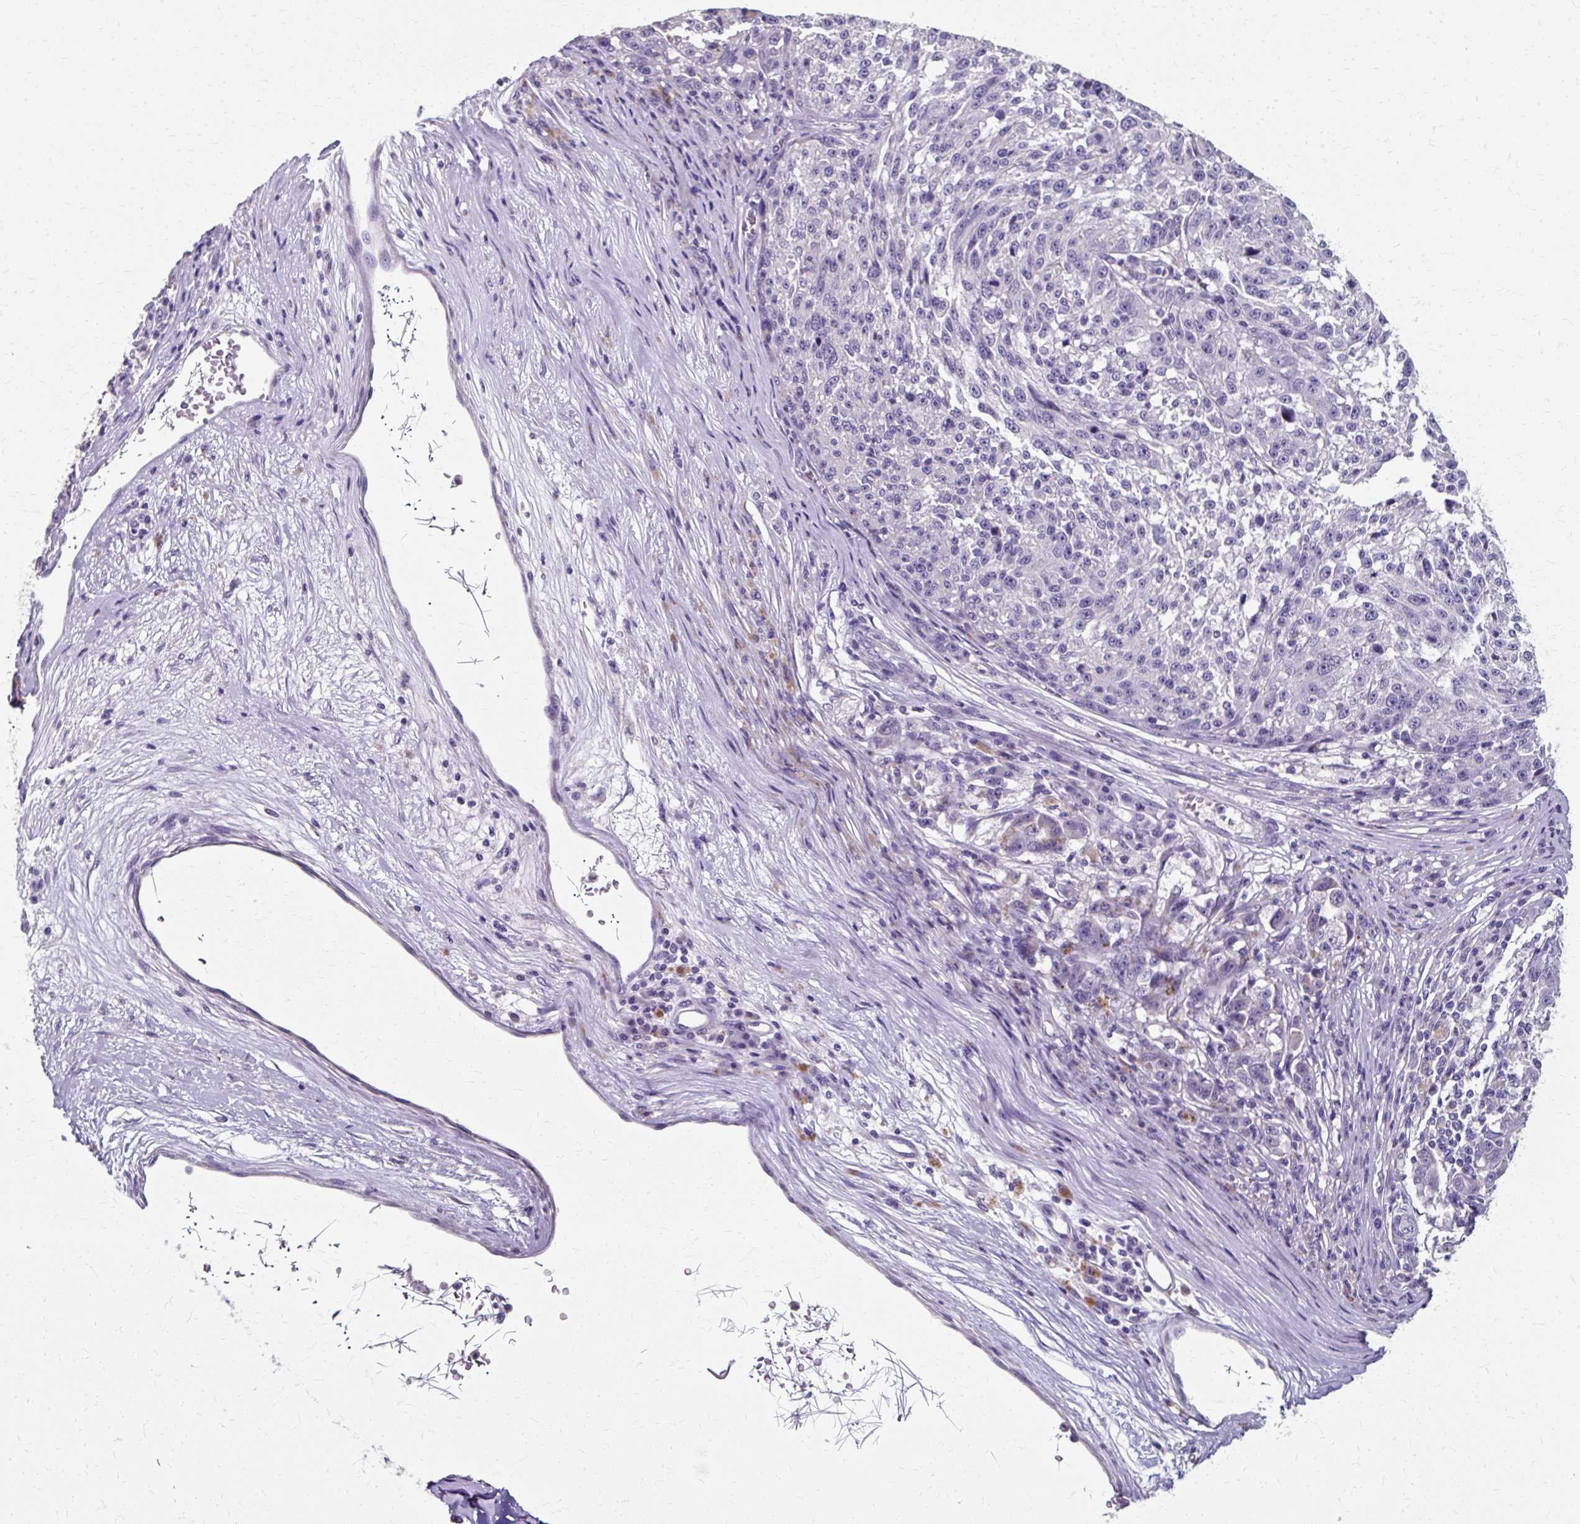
{"staining": {"intensity": "negative", "quantity": "none", "location": "none"}, "tissue": "melanoma", "cell_type": "Tumor cells", "image_type": "cancer", "snomed": [{"axis": "morphology", "description": "Malignant melanoma, NOS"}, {"axis": "topography", "description": "Skin"}], "caption": "Human melanoma stained for a protein using immunohistochemistry displays no staining in tumor cells.", "gene": "KLHL24", "patient": {"sex": "male", "age": 53}}